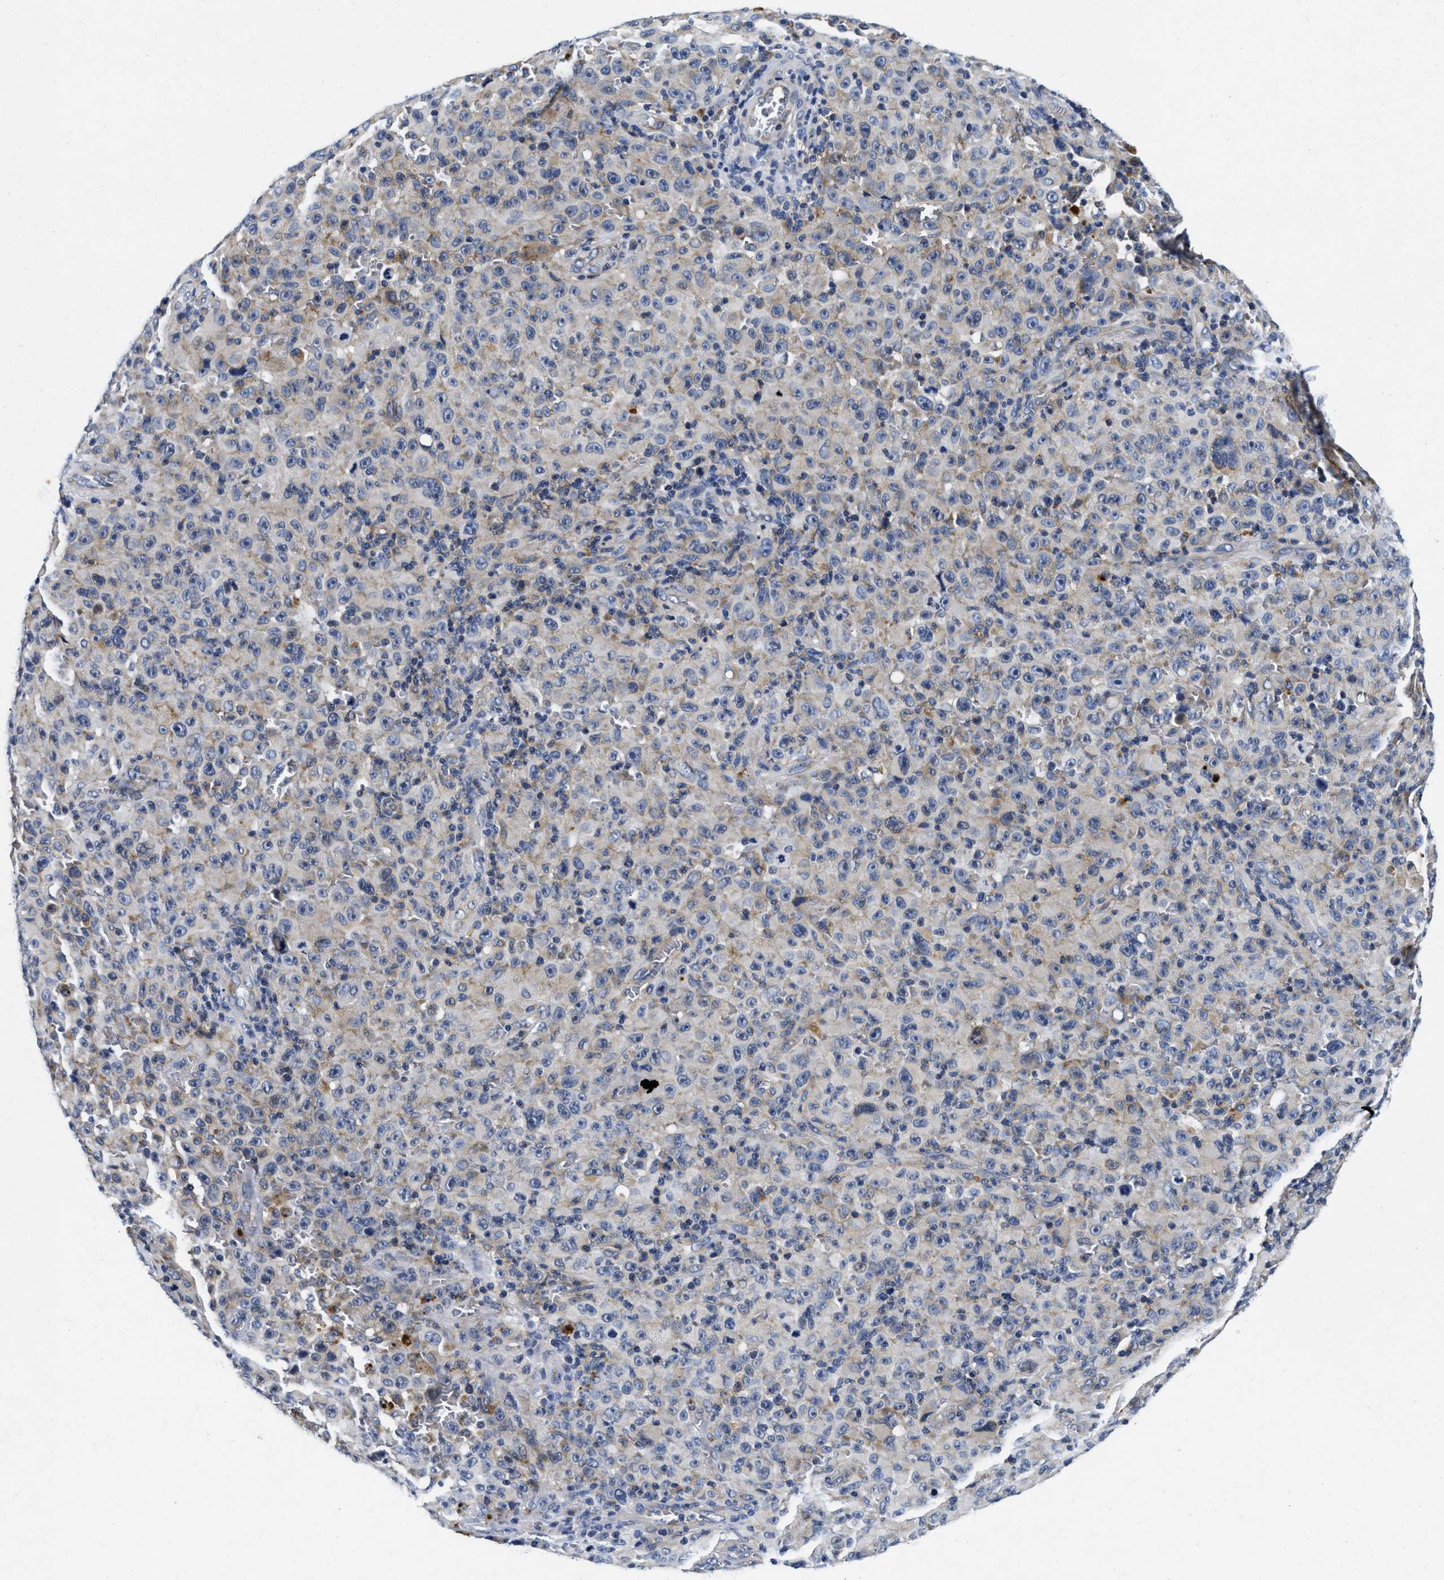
{"staining": {"intensity": "negative", "quantity": "none", "location": "none"}, "tissue": "melanoma", "cell_type": "Tumor cells", "image_type": "cancer", "snomed": [{"axis": "morphology", "description": "Malignant melanoma, NOS"}, {"axis": "topography", "description": "Skin"}], "caption": "Immunohistochemical staining of human malignant melanoma displays no significant positivity in tumor cells.", "gene": "LAD1", "patient": {"sex": "female", "age": 82}}